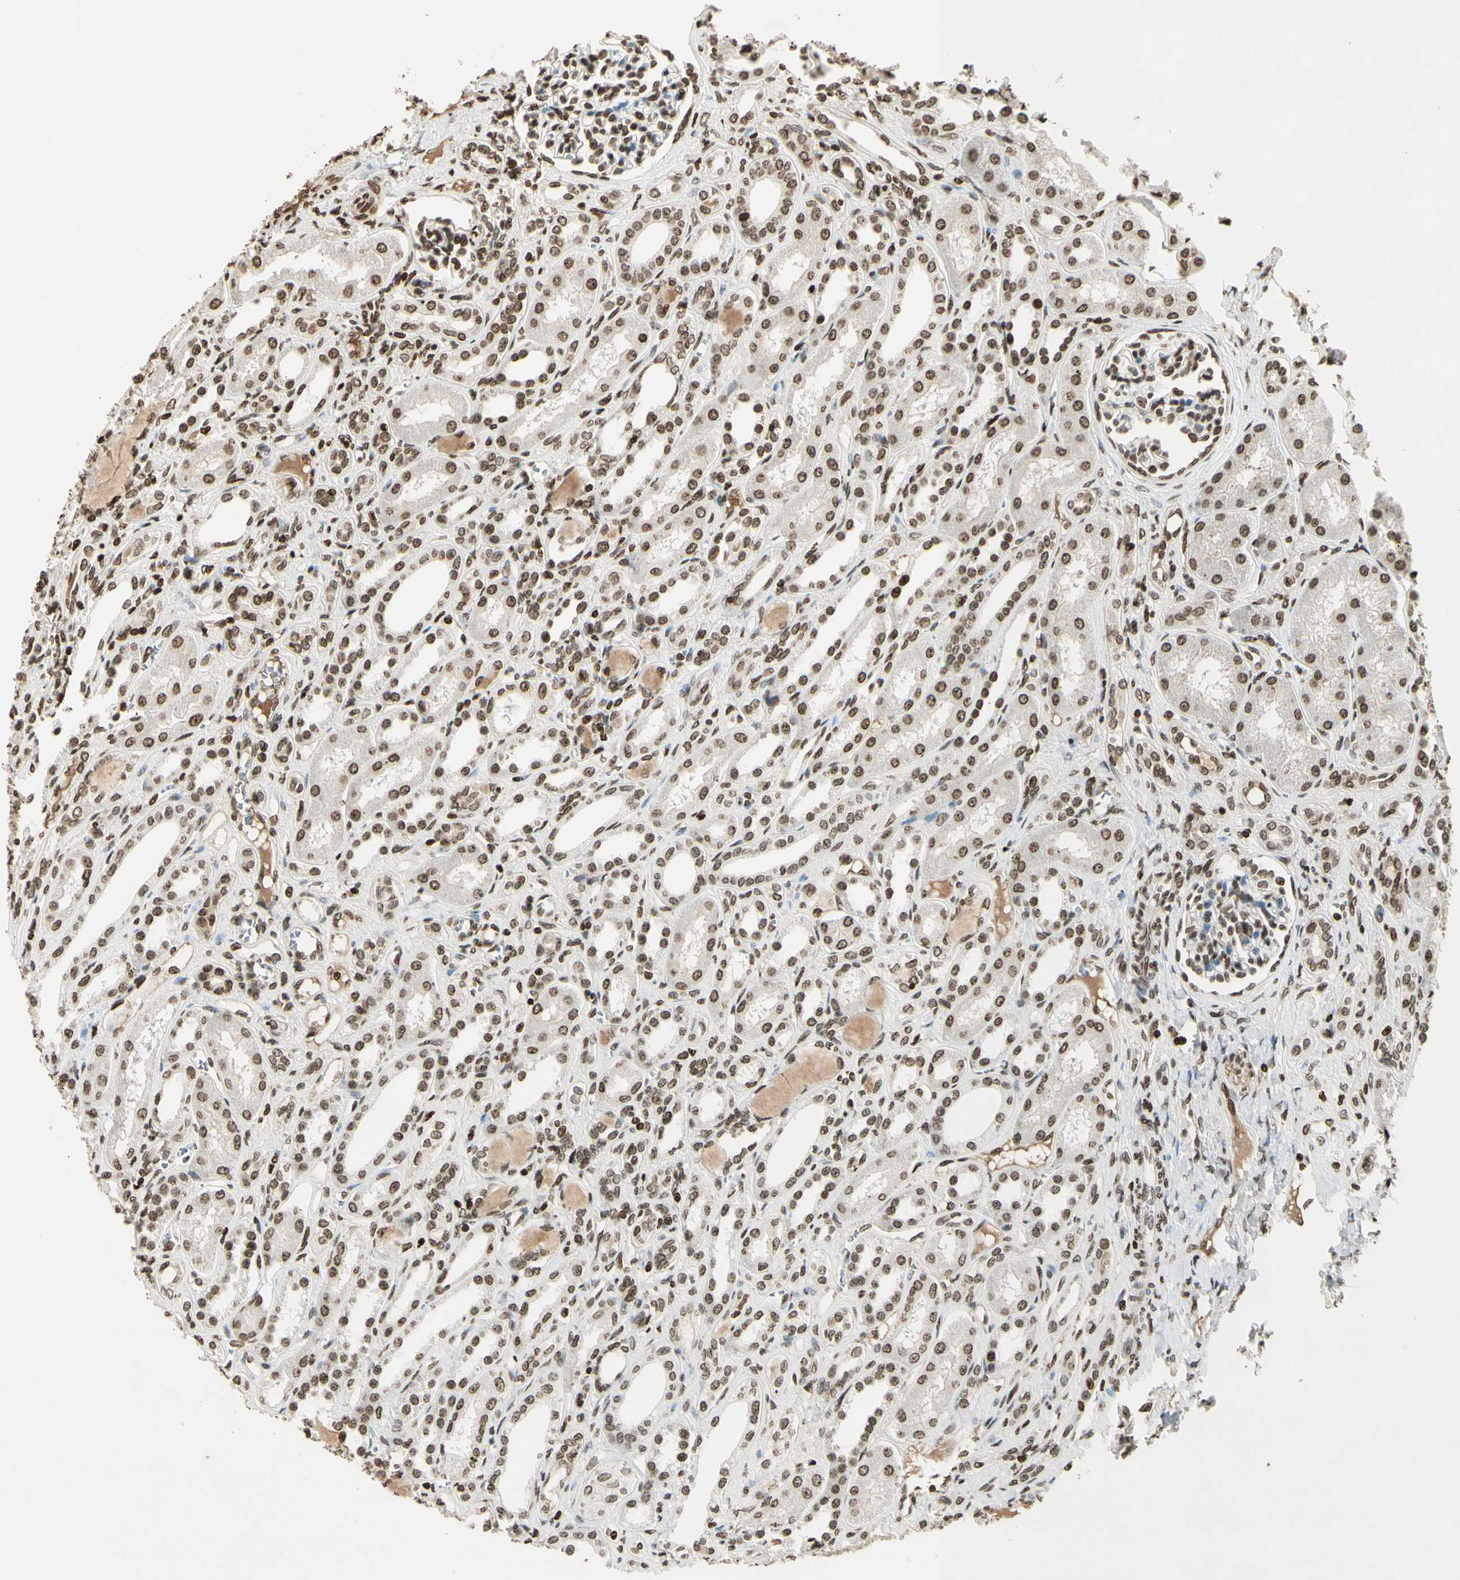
{"staining": {"intensity": "moderate", "quantity": "25%-75%", "location": "nuclear"}, "tissue": "kidney", "cell_type": "Cells in glomeruli", "image_type": "normal", "snomed": [{"axis": "morphology", "description": "Normal tissue, NOS"}, {"axis": "topography", "description": "Kidney"}], "caption": "Immunohistochemistry of benign human kidney displays medium levels of moderate nuclear expression in approximately 25%-75% of cells in glomeruli. (IHC, brightfield microscopy, high magnification).", "gene": "RORA", "patient": {"sex": "male", "age": 7}}